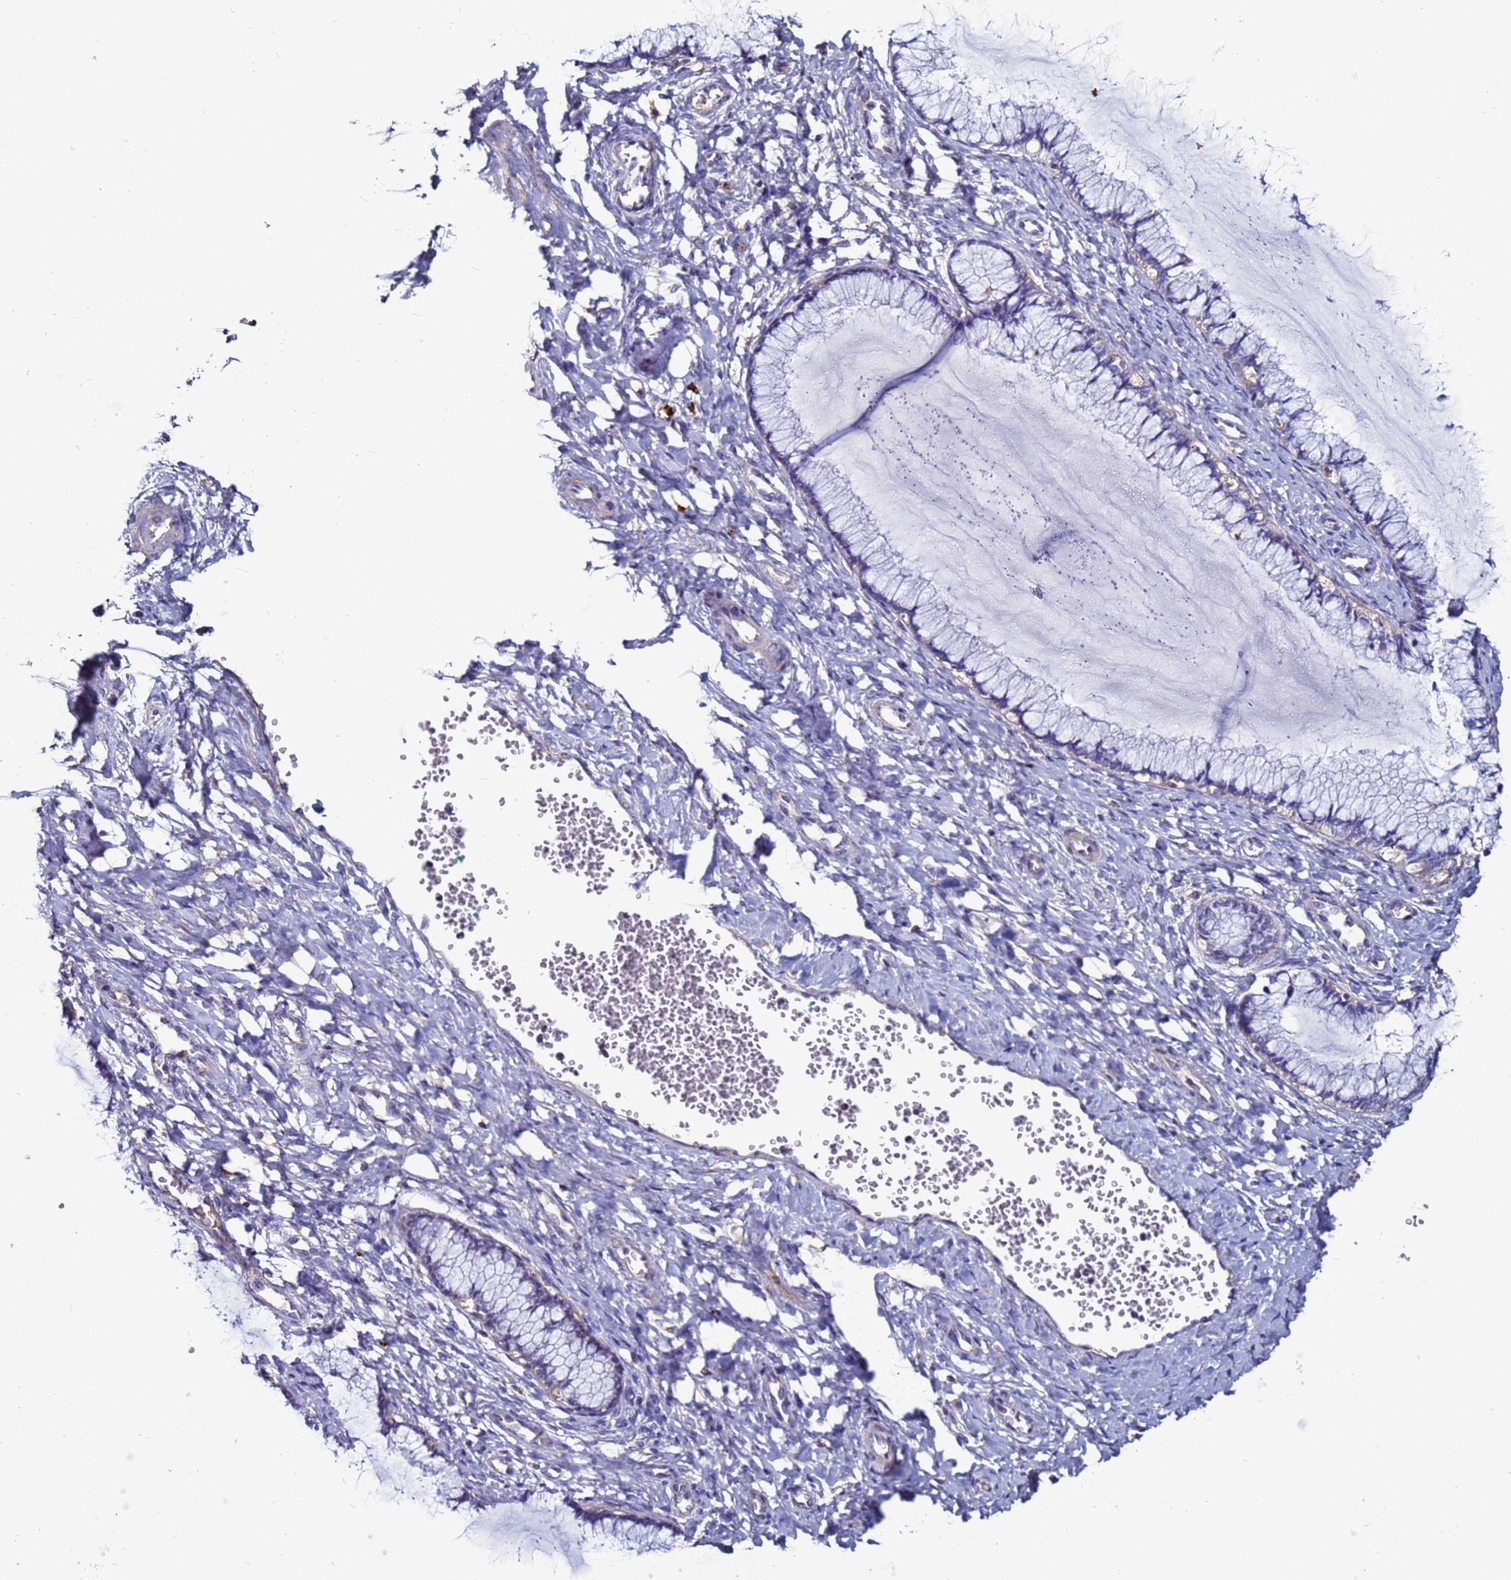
{"staining": {"intensity": "negative", "quantity": "none", "location": "none"}, "tissue": "cervix", "cell_type": "Glandular cells", "image_type": "normal", "snomed": [{"axis": "morphology", "description": "Normal tissue, NOS"}, {"axis": "morphology", "description": "Adenocarcinoma, NOS"}, {"axis": "topography", "description": "Cervix"}], "caption": "Immunohistochemistry (IHC) image of normal cervix stained for a protein (brown), which reveals no positivity in glandular cells.", "gene": "CEP55", "patient": {"sex": "female", "age": 29}}